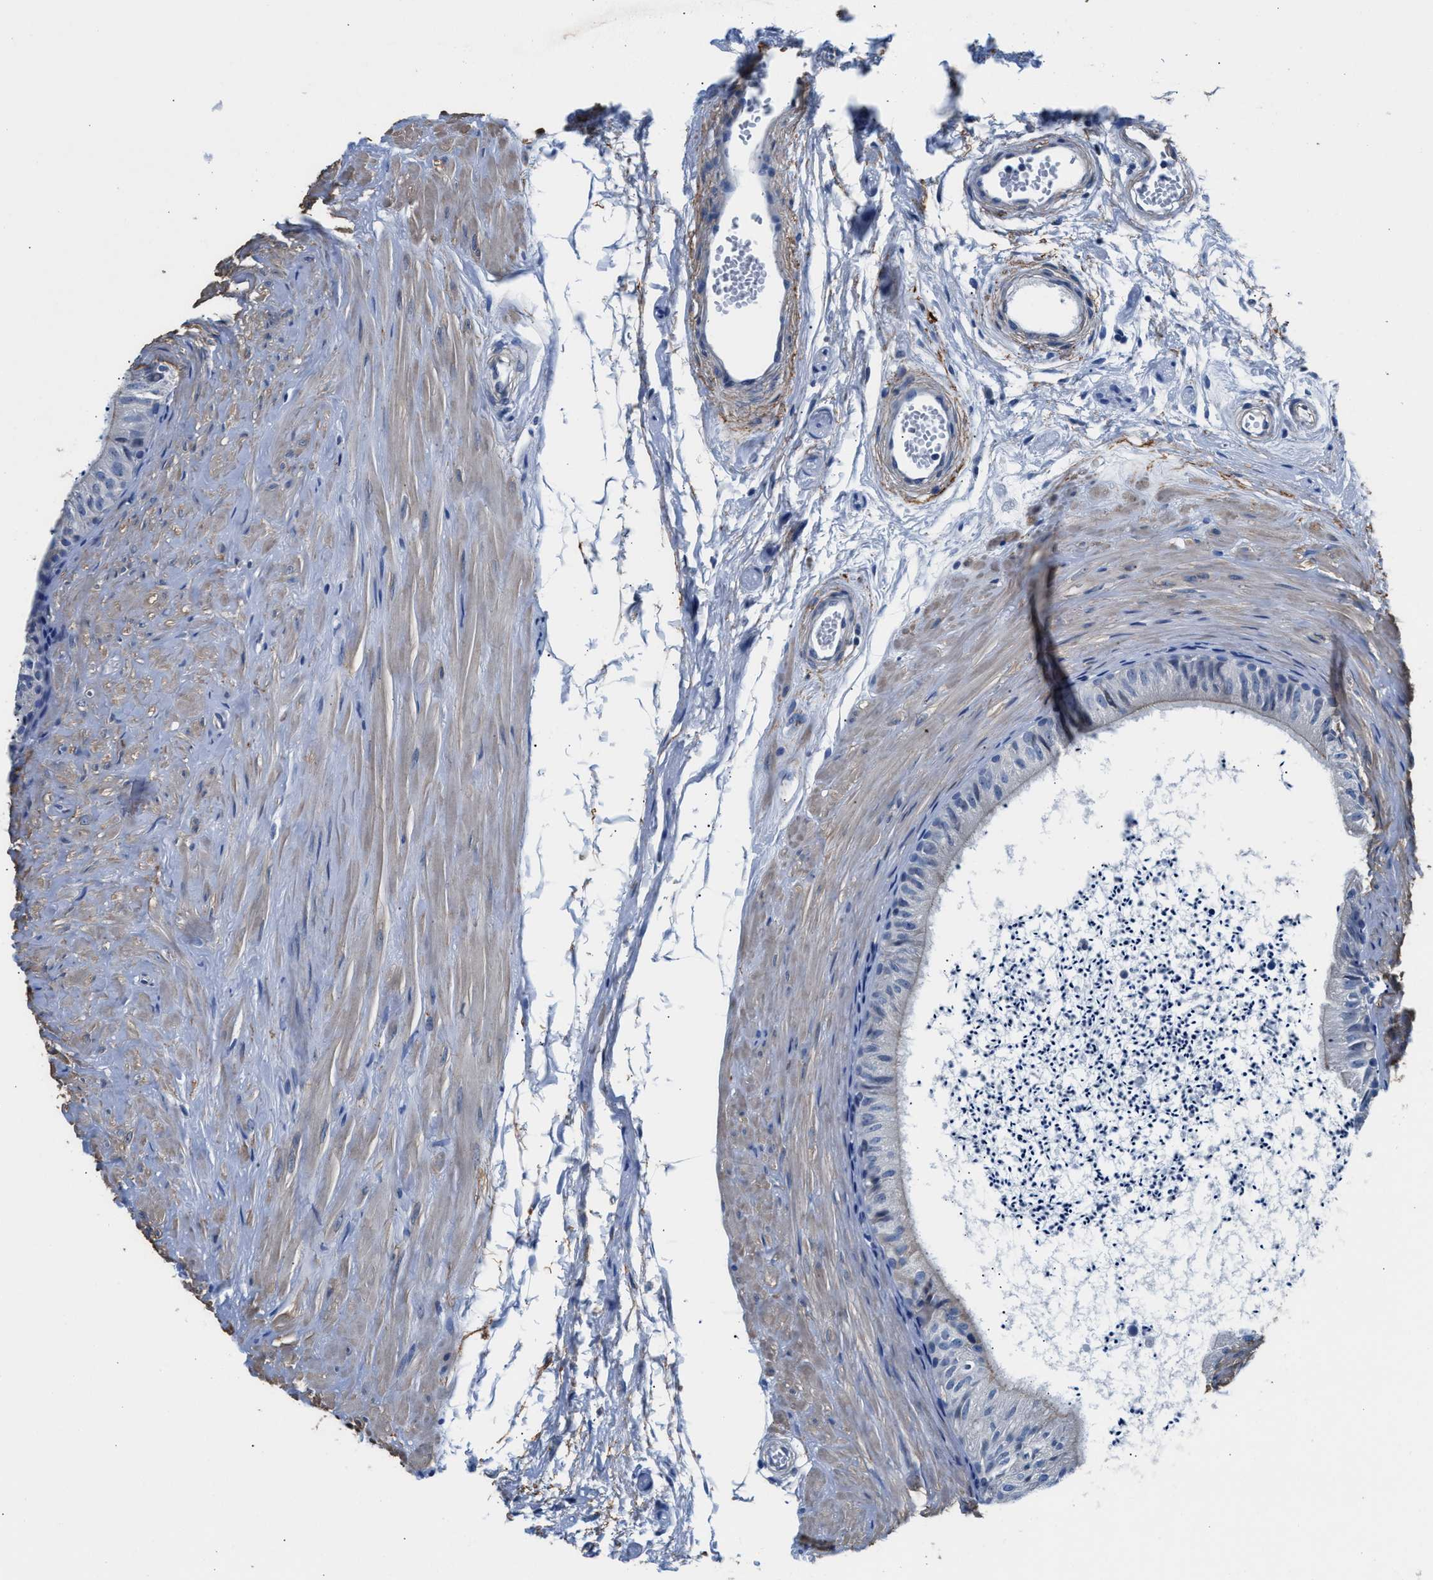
{"staining": {"intensity": "negative", "quantity": "none", "location": "none"}, "tissue": "epididymis", "cell_type": "Glandular cells", "image_type": "normal", "snomed": [{"axis": "morphology", "description": "Normal tissue, NOS"}, {"axis": "topography", "description": "Epididymis"}], "caption": "A high-resolution photomicrograph shows immunohistochemistry staining of unremarkable epididymis, which demonstrates no significant expression in glandular cells. Brightfield microscopy of immunohistochemistry (IHC) stained with DAB (brown) and hematoxylin (blue), captured at high magnification.", "gene": "MYH3", "patient": {"sex": "male", "age": 56}}